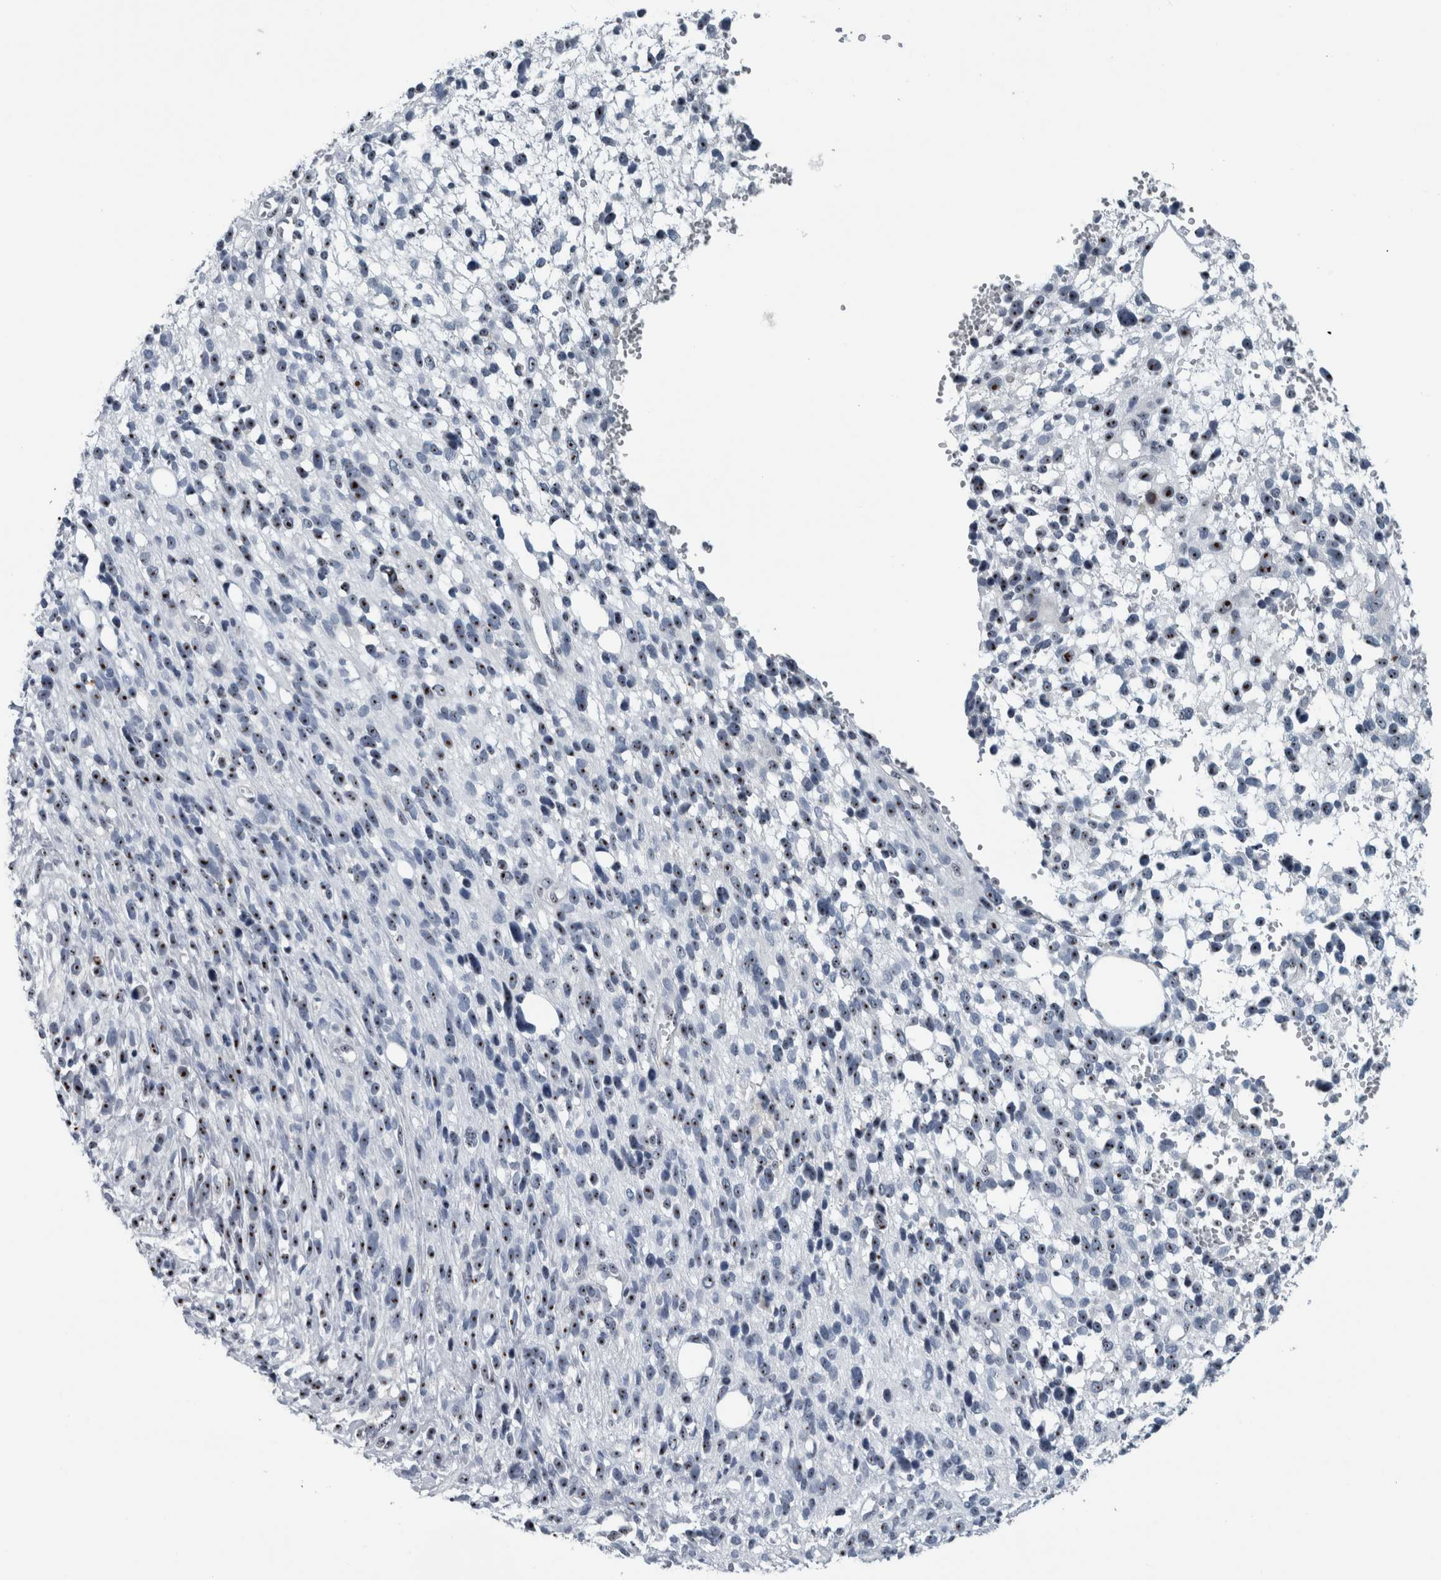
{"staining": {"intensity": "moderate", "quantity": ">75%", "location": "nuclear"}, "tissue": "melanoma", "cell_type": "Tumor cells", "image_type": "cancer", "snomed": [{"axis": "morphology", "description": "Malignant melanoma, NOS"}, {"axis": "topography", "description": "Skin"}], "caption": "This is an image of IHC staining of melanoma, which shows moderate staining in the nuclear of tumor cells.", "gene": "UTP6", "patient": {"sex": "female", "age": 55}}